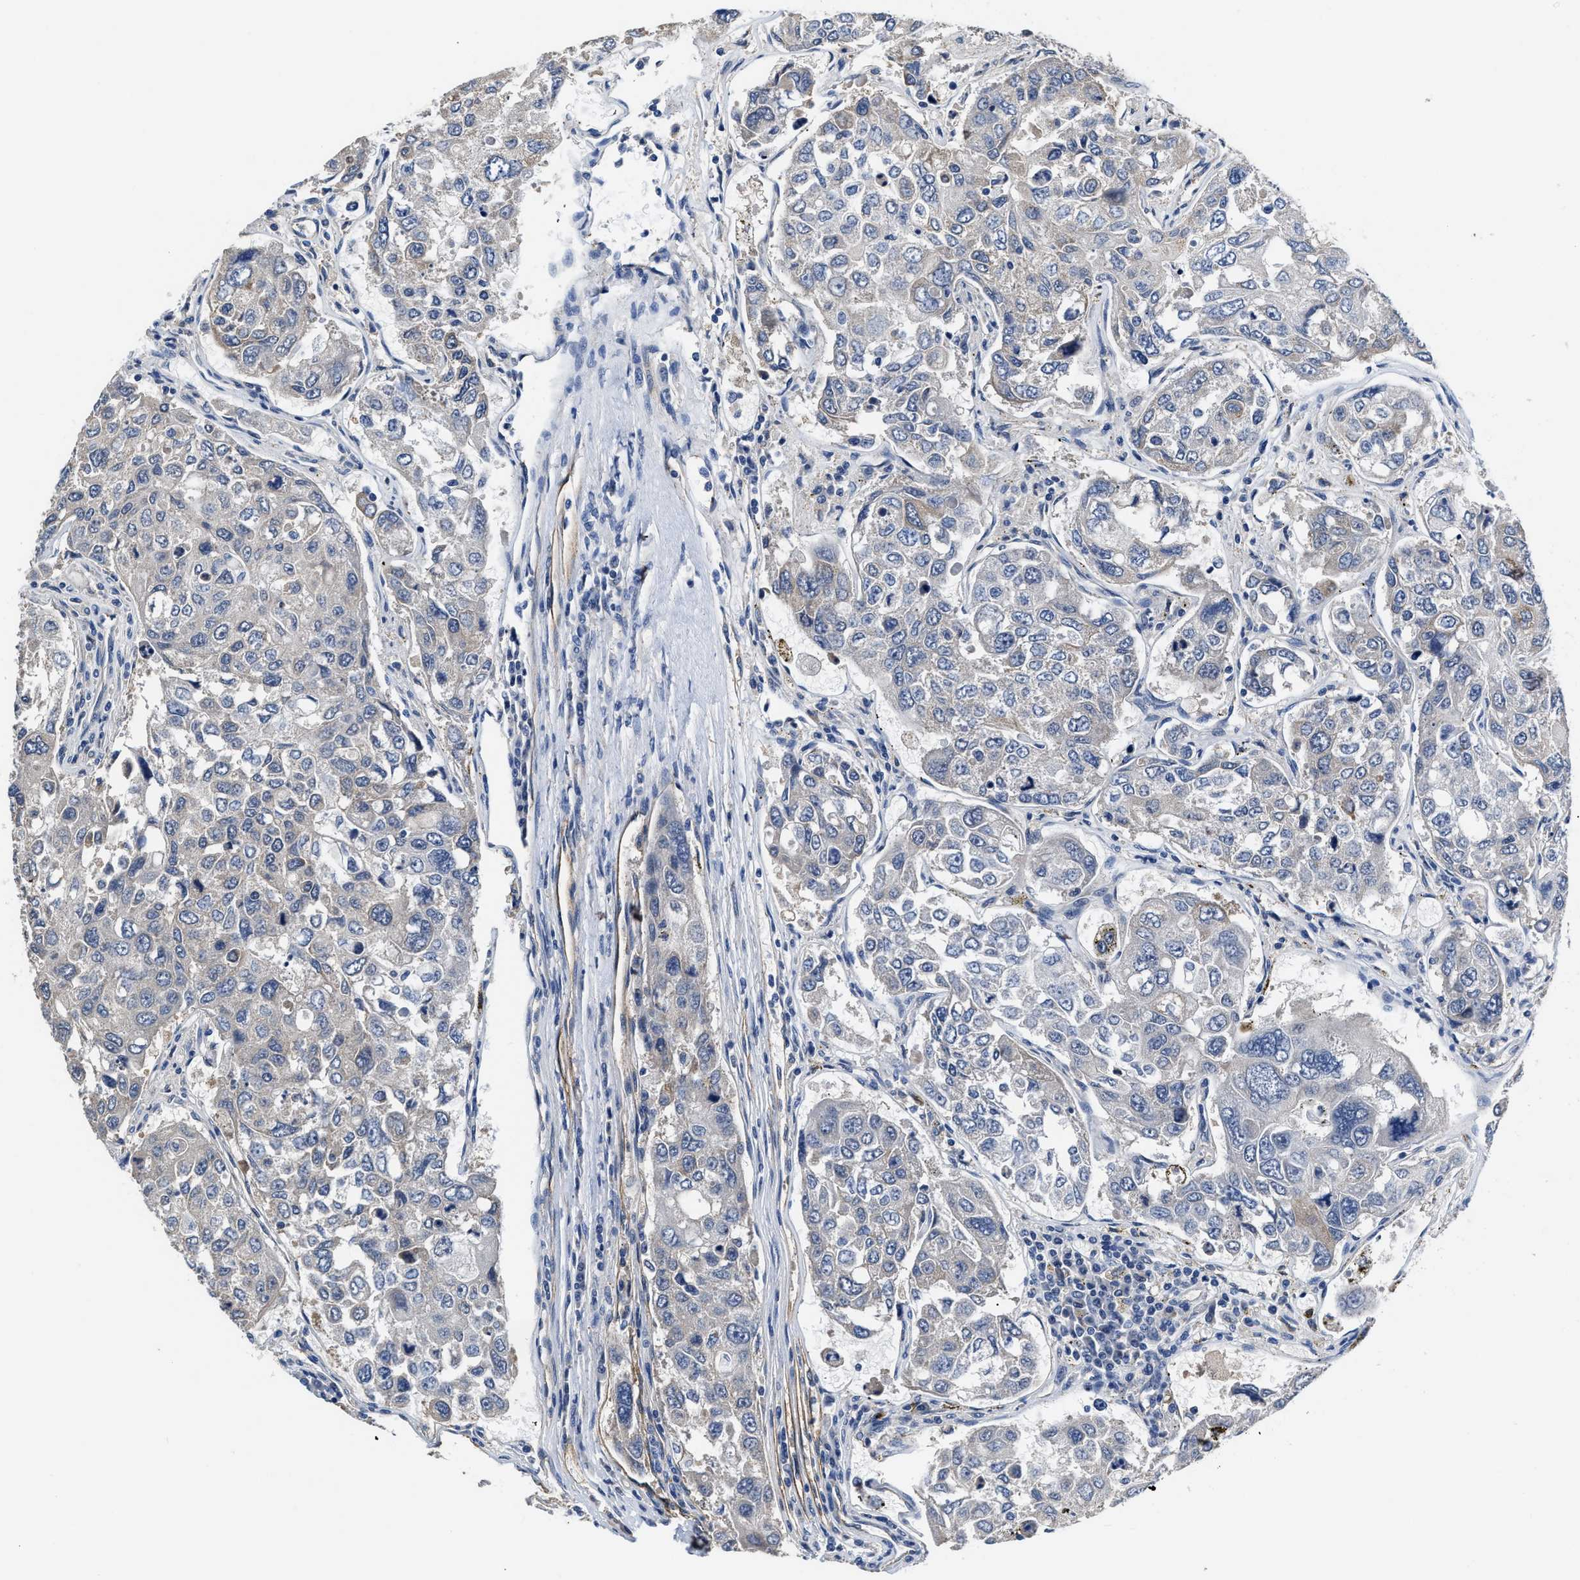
{"staining": {"intensity": "weak", "quantity": "<25%", "location": "cytoplasmic/membranous"}, "tissue": "urothelial cancer", "cell_type": "Tumor cells", "image_type": "cancer", "snomed": [{"axis": "morphology", "description": "Urothelial carcinoma, High grade"}, {"axis": "topography", "description": "Lymph node"}, {"axis": "topography", "description": "Urinary bladder"}], "caption": "The histopathology image displays no significant expression in tumor cells of urothelial cancer.", "gene": "C22orf42", "patient": {"sex": "male", "age": 51}}